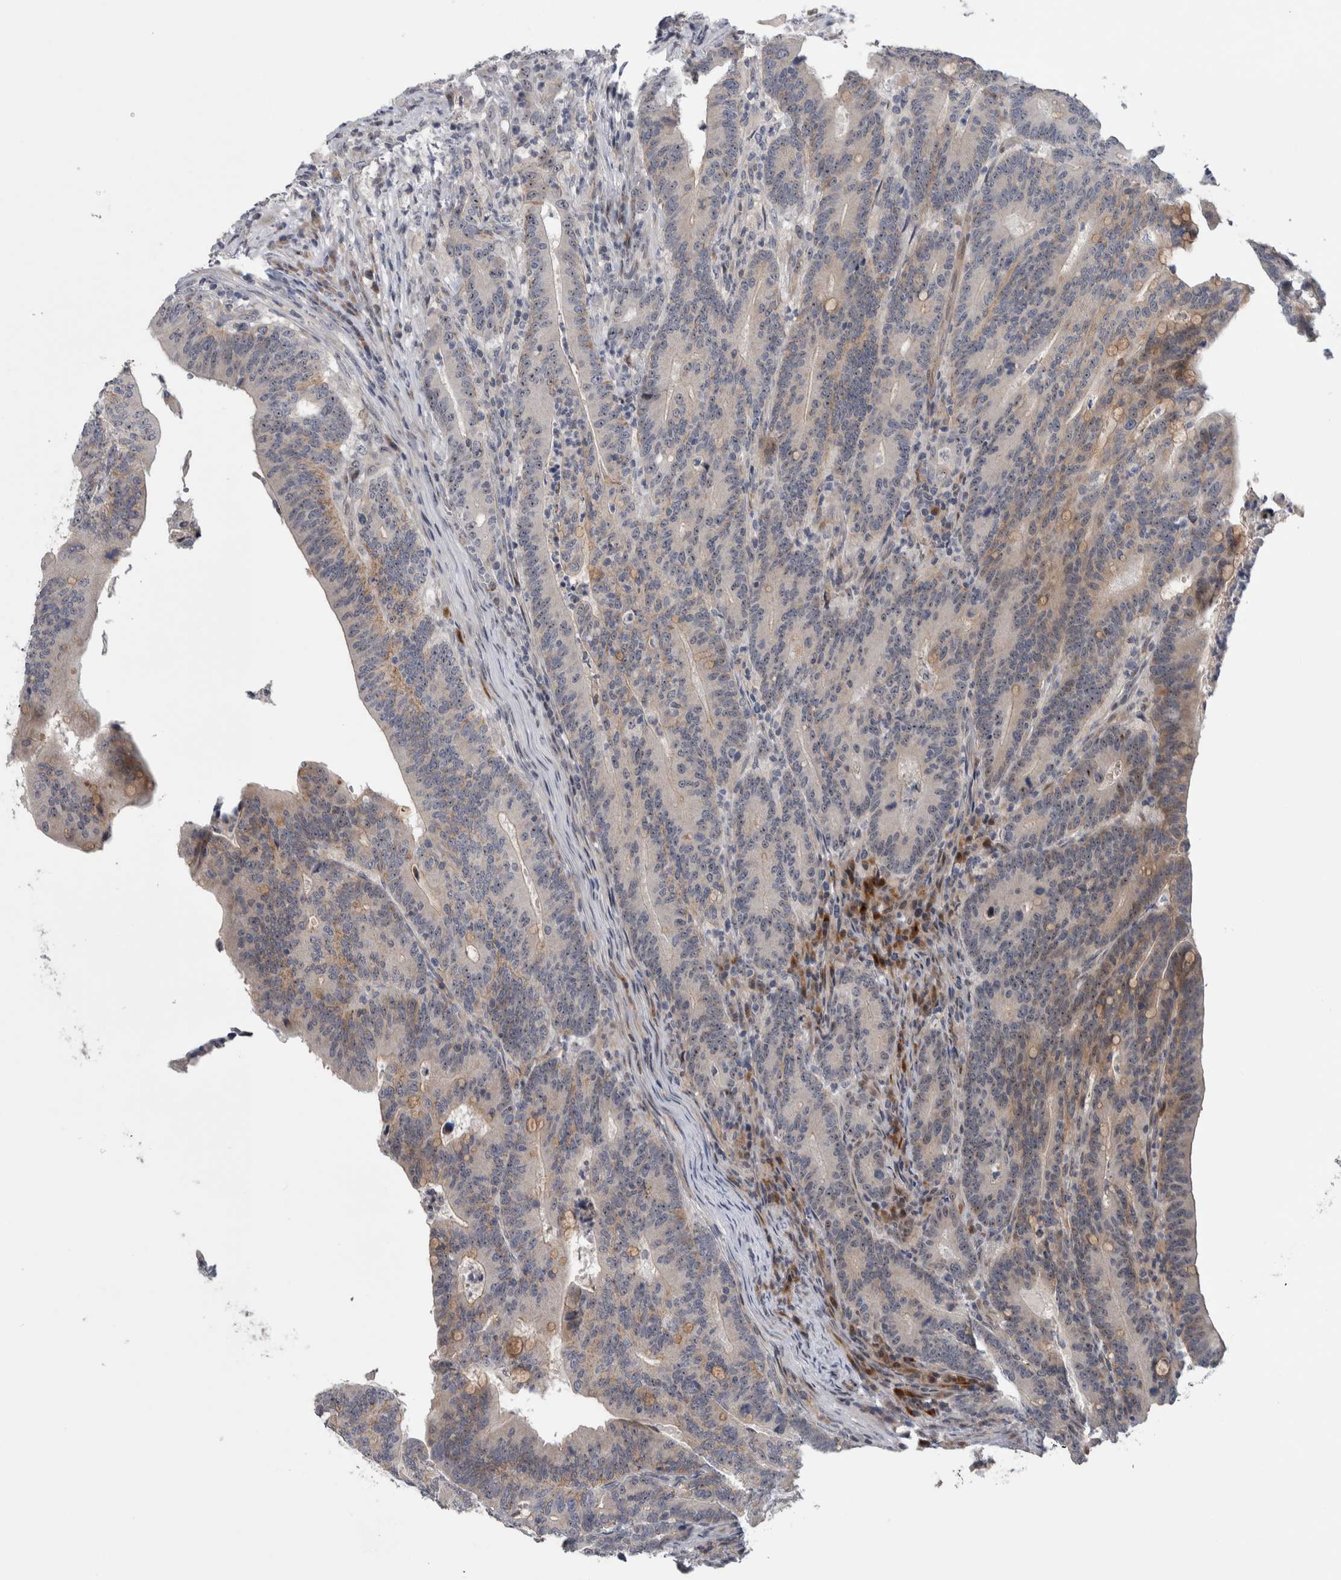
{"staining": {"intensity": "moderate", "quantity": "<25%", "location": "cytoplasmic/membranous,nuclear"}, "tissue": "colorectal cancer", "cell_type": "Tumor cells", "image_type": "cancer", "snomed": [{"axis": "morphology", "description": "Adenocarcinoma, NOS"}, {"axis": "topography", "description": "Colon"}], "caption": "Immunohistochemistry staining of colorectal cancer (adenocarcinoma), which displays low levels of moderate cytoplasmic/membranous and nuclear positivity in about <25% of tumor cells indicating moderate cytoplasmic/membranous and nuclear protein positivity. The staining was performed using DAB (3,3'-diaminobenzidine) (brown) for protein detection and nuclei were counterstained in hematoxylin (blue).", "gene": "PRRG4", "patient": {"sex": "female", "age": 66}}